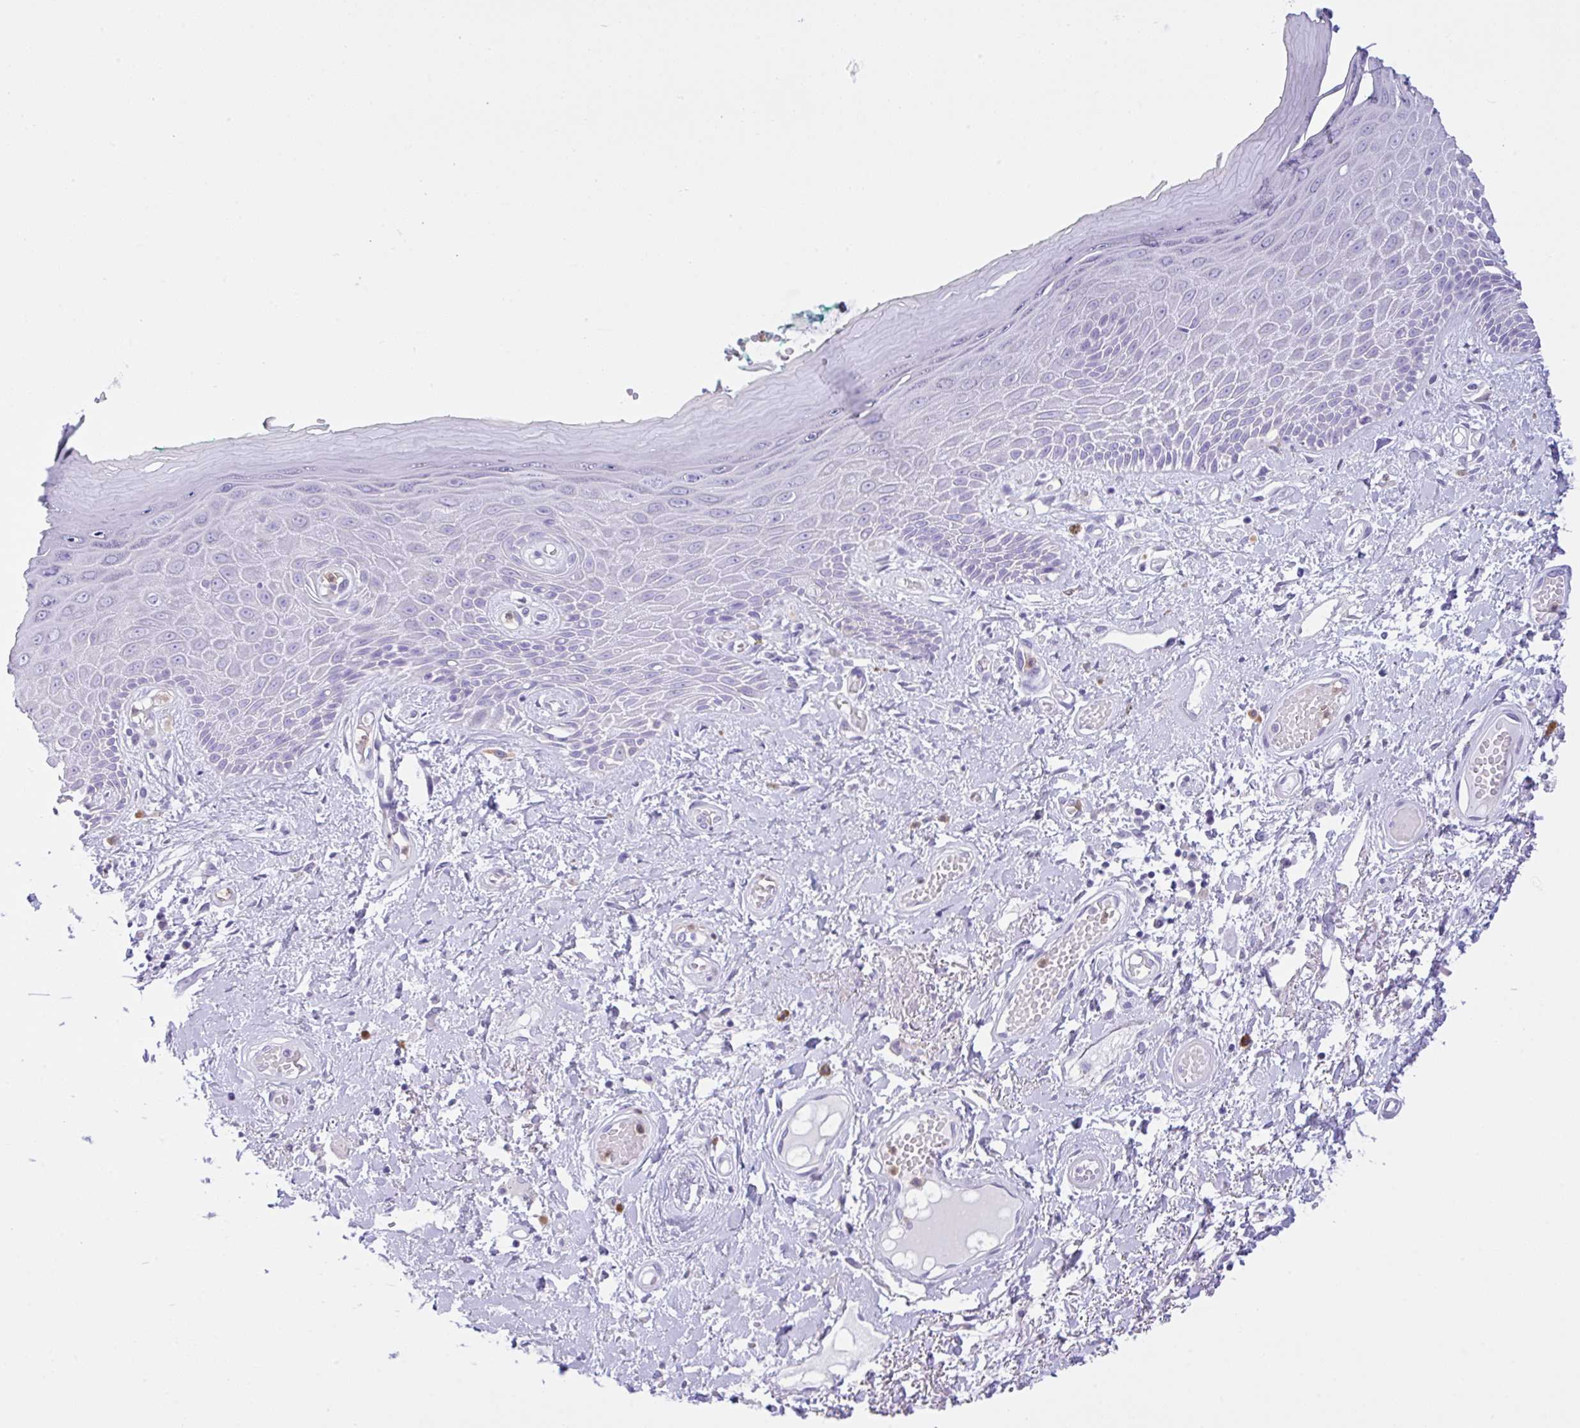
{"staining": {"intensity": "negative", "quantity": "none", "location": "none"}, "tissue": "skin", "cell_type": "Epidermal cells", "image_type": "normal", "snomed": [{"axis": "morphology", "description": "Normal tissue, NOS"}, {"axis": "topography", "description": "Anal"}, {"axis": "topography", "description": "Peripheral nerve tissue"}], "caption": "Immunohistochemical staining of unremarkable skin reveals no significant positivity in epidermal cells.", "gene": "NCF1", "patient": {"sex": "male", "age": 78}}